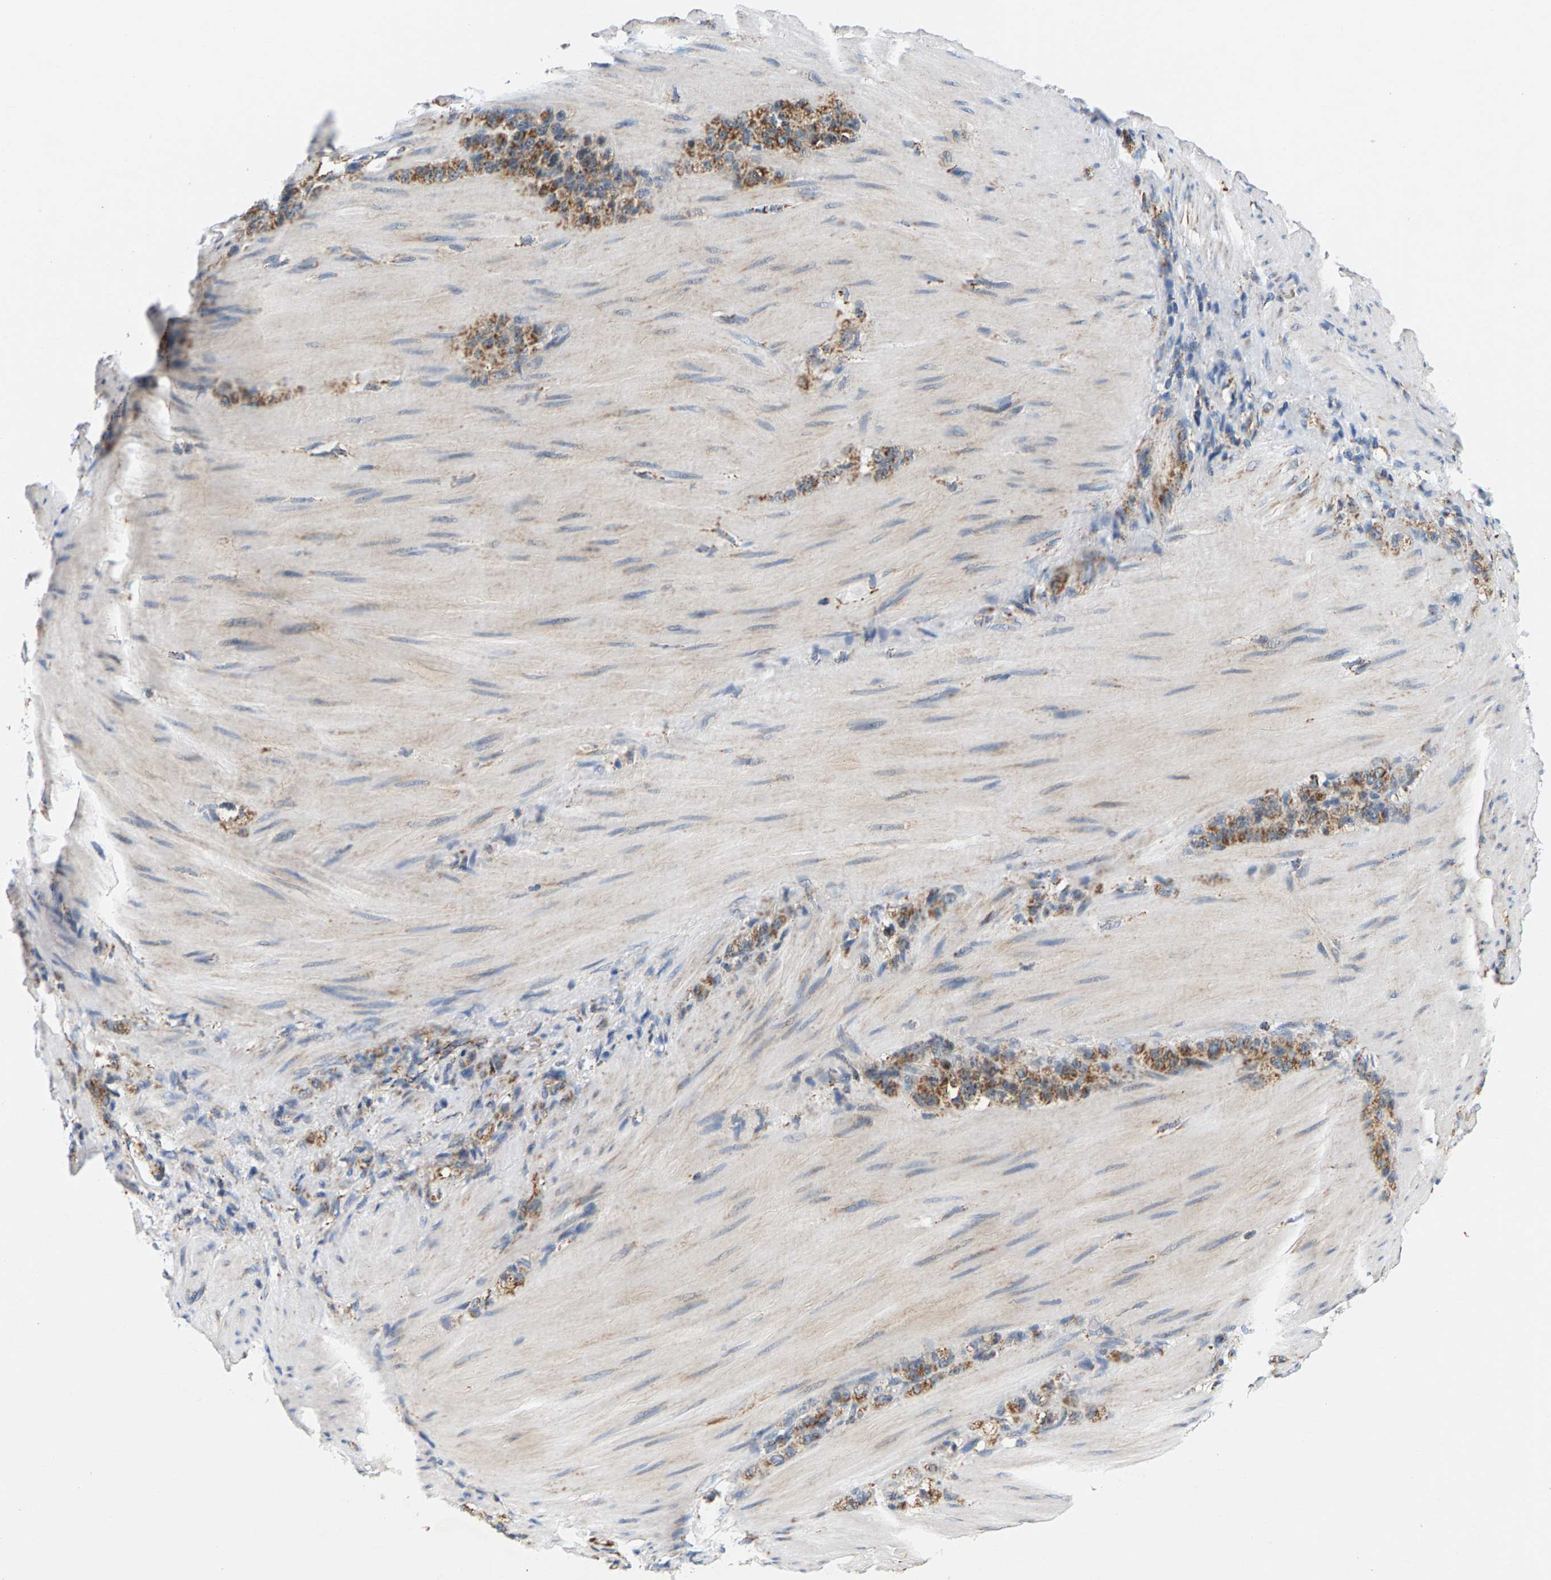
{"staining": {"intensity": "moderate", "quantity": ">75%", "location": "cytoplasmic/membranous"}, "tissue": "stomach cancer", "cell_type": "Tumor cells", "image_type": "cancer", "snomed": [{"axis": "morphology", "description": "Normal tissue, NOS"}, {"axis": "morphology", "description": "Adenocarcinoma, NOS"}, {"axis": "topography", "description": "Stomach"}], "caption": "Brown immunohistochemical staining in human adenocarcinoma (stomach) reveals moderate cytoplasmic/membranous positivity in approximately >75% of tumor cells. Using DAB (brown) and hematoxylin (blue) stains, captured at high magnification using brightfield microscopy.", "gene": "PDE1A", "patient": {"sex": "male", "age": 82}}